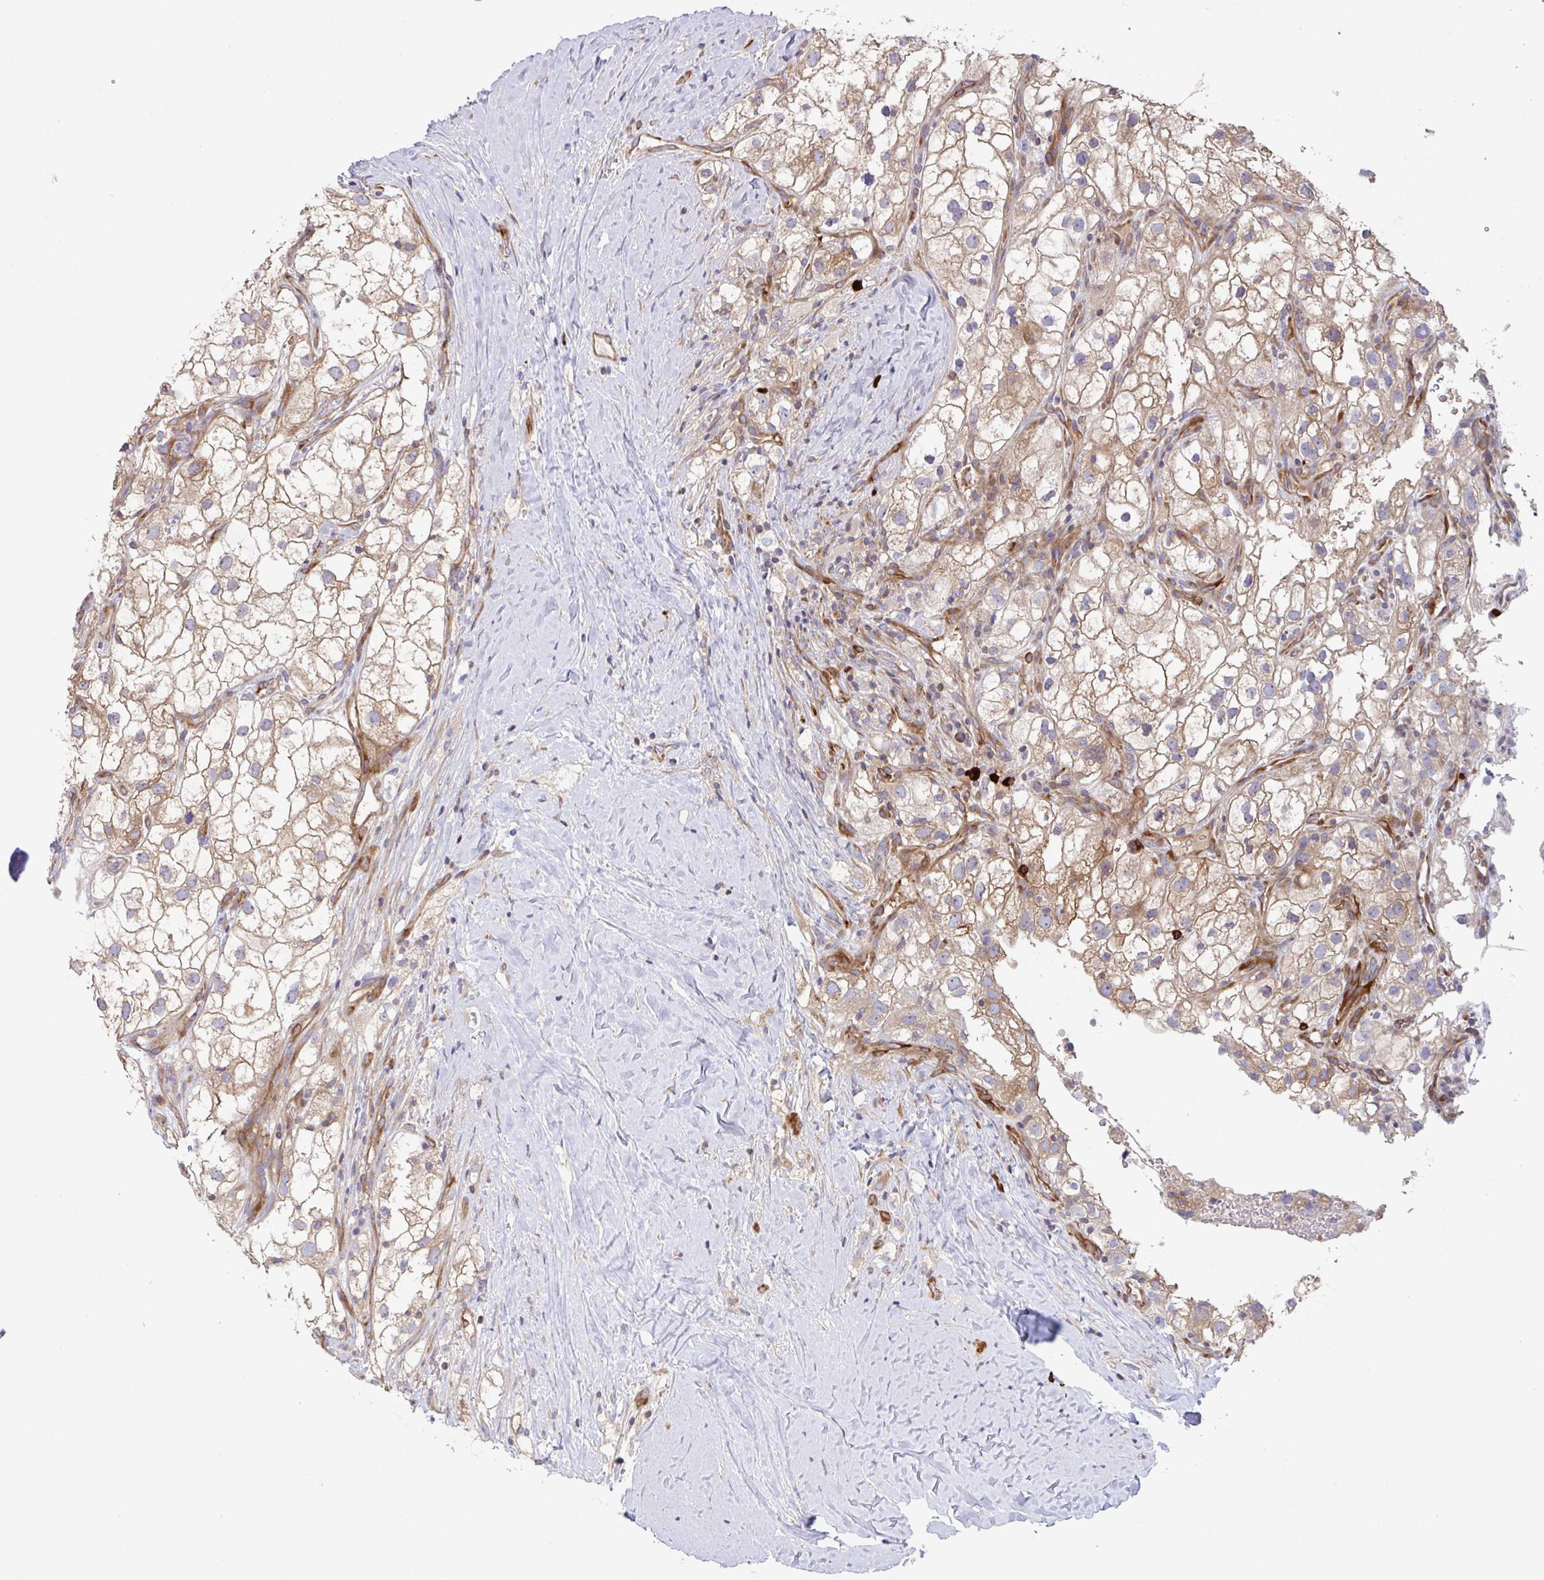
{"staining": {"intensity": "weak", "quantity": ">75%", "location": "cytoplasmic/membranous"}, "tissue": "renal cancer", "cell_type": "Tumor cells", "image_type": "cancer", "snomed": [{"axis": "morphology", "description": "Adenocarcinoma, NOS"}, {"axis": "topography", "description": "Kidney"}], "caption": "An immunohistochemistry (IHC) image of neoplastic tissue is shown. Protein staining in brown labels weak cytoplasmic/membranous positivity in adenocarcinoma (renal) within tumor cells. (DAB IHC with brightfield microscopy, high magnification).", "gene": "YARS2", "patient": {"sex": "male", "age": 59}}